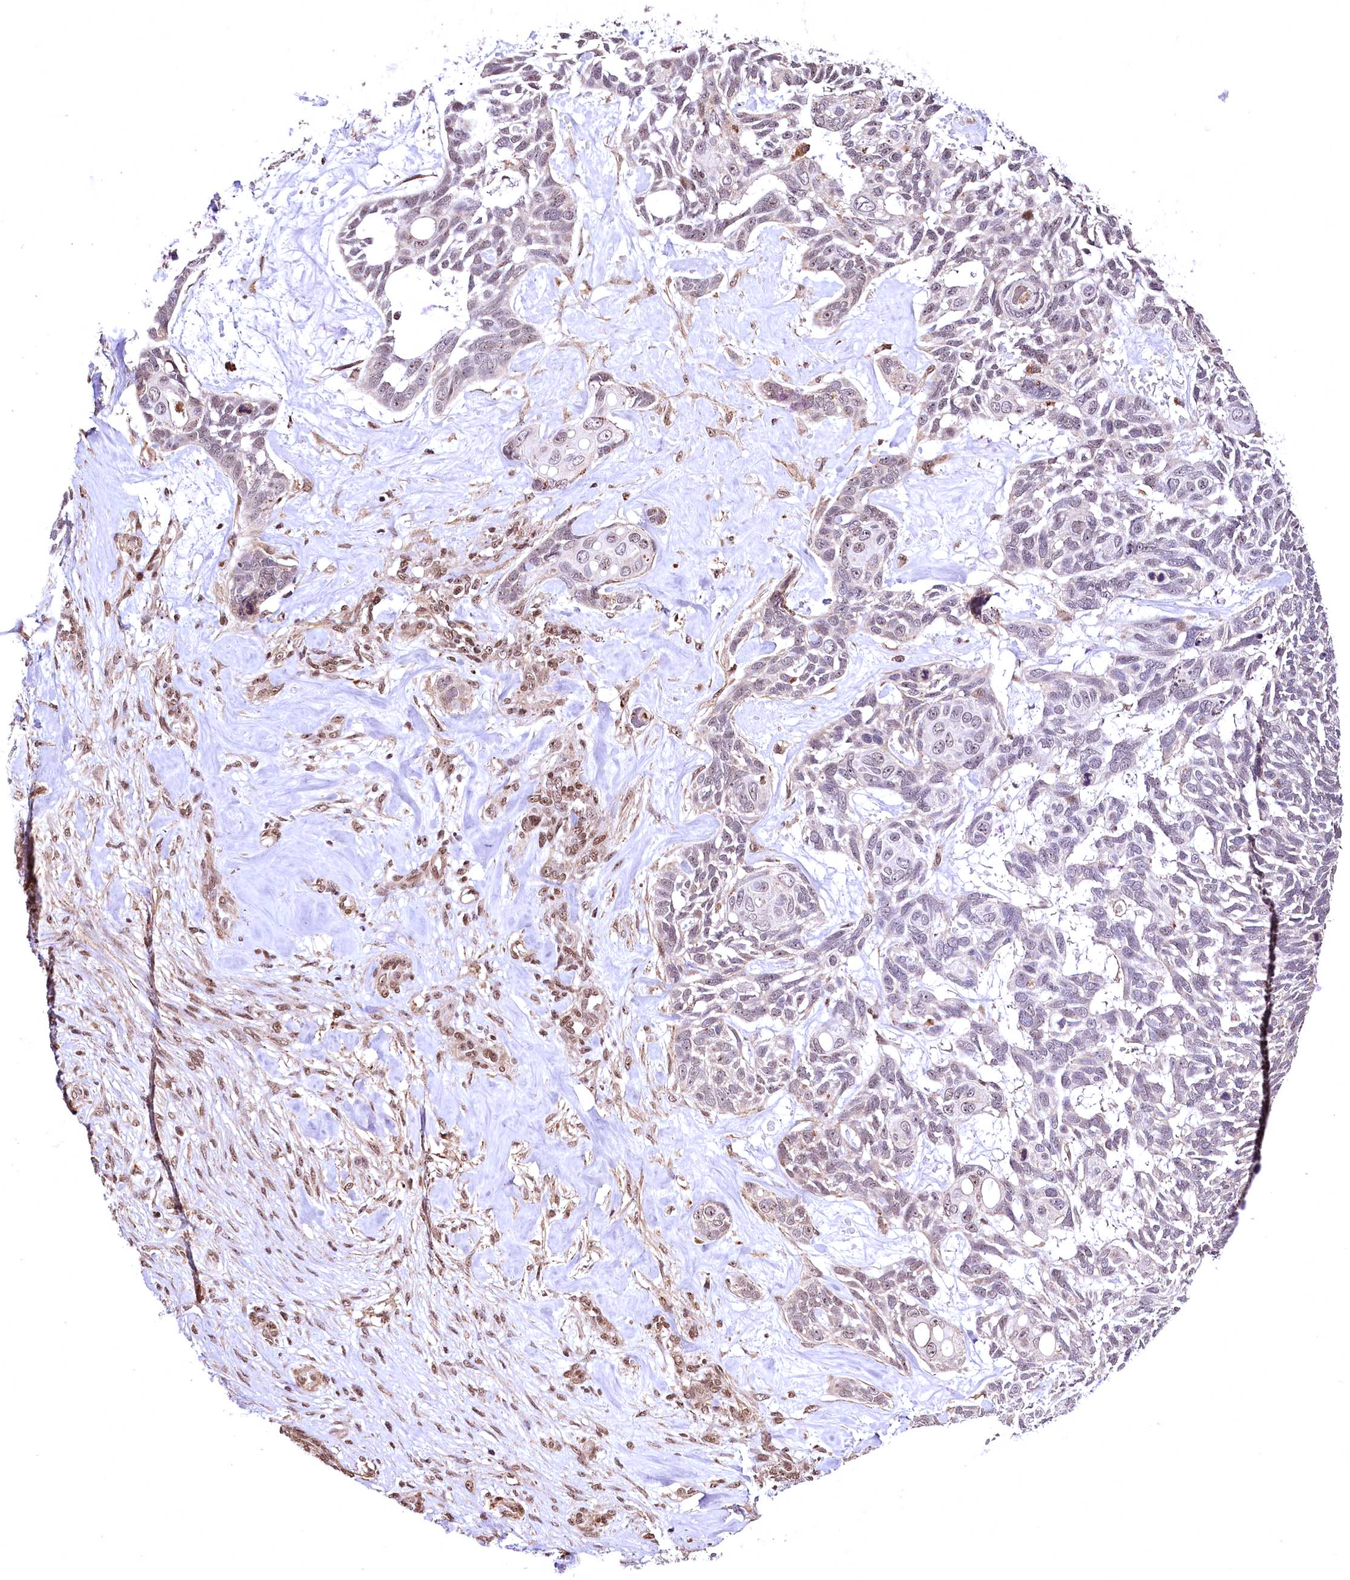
{"staining": {"intensity": "moderate", "quantity": "25%-75%", "location": "nuclear"}, "tissue": "skin cancer", "cell_type": "Tumor cells", "image_type": "cancer", "snomed": [{"axis": "morphology", "description": "Basal cell carcinoma"}, {"axis": "topography", "description": "Skin"}], "caption": "Immunohistochemical staining of human skin cancer (basal cell carcinoma) exhibits medium levels of moderate nuclear protein positivity in about 25%-75% of tumor cells. (Stains: DAB in brown, nuclei in blue, Microscopy: brightfield microscopy at high magnification).", "gene": "PDS5B", "patient": {"sex": "male", "age": 88}}